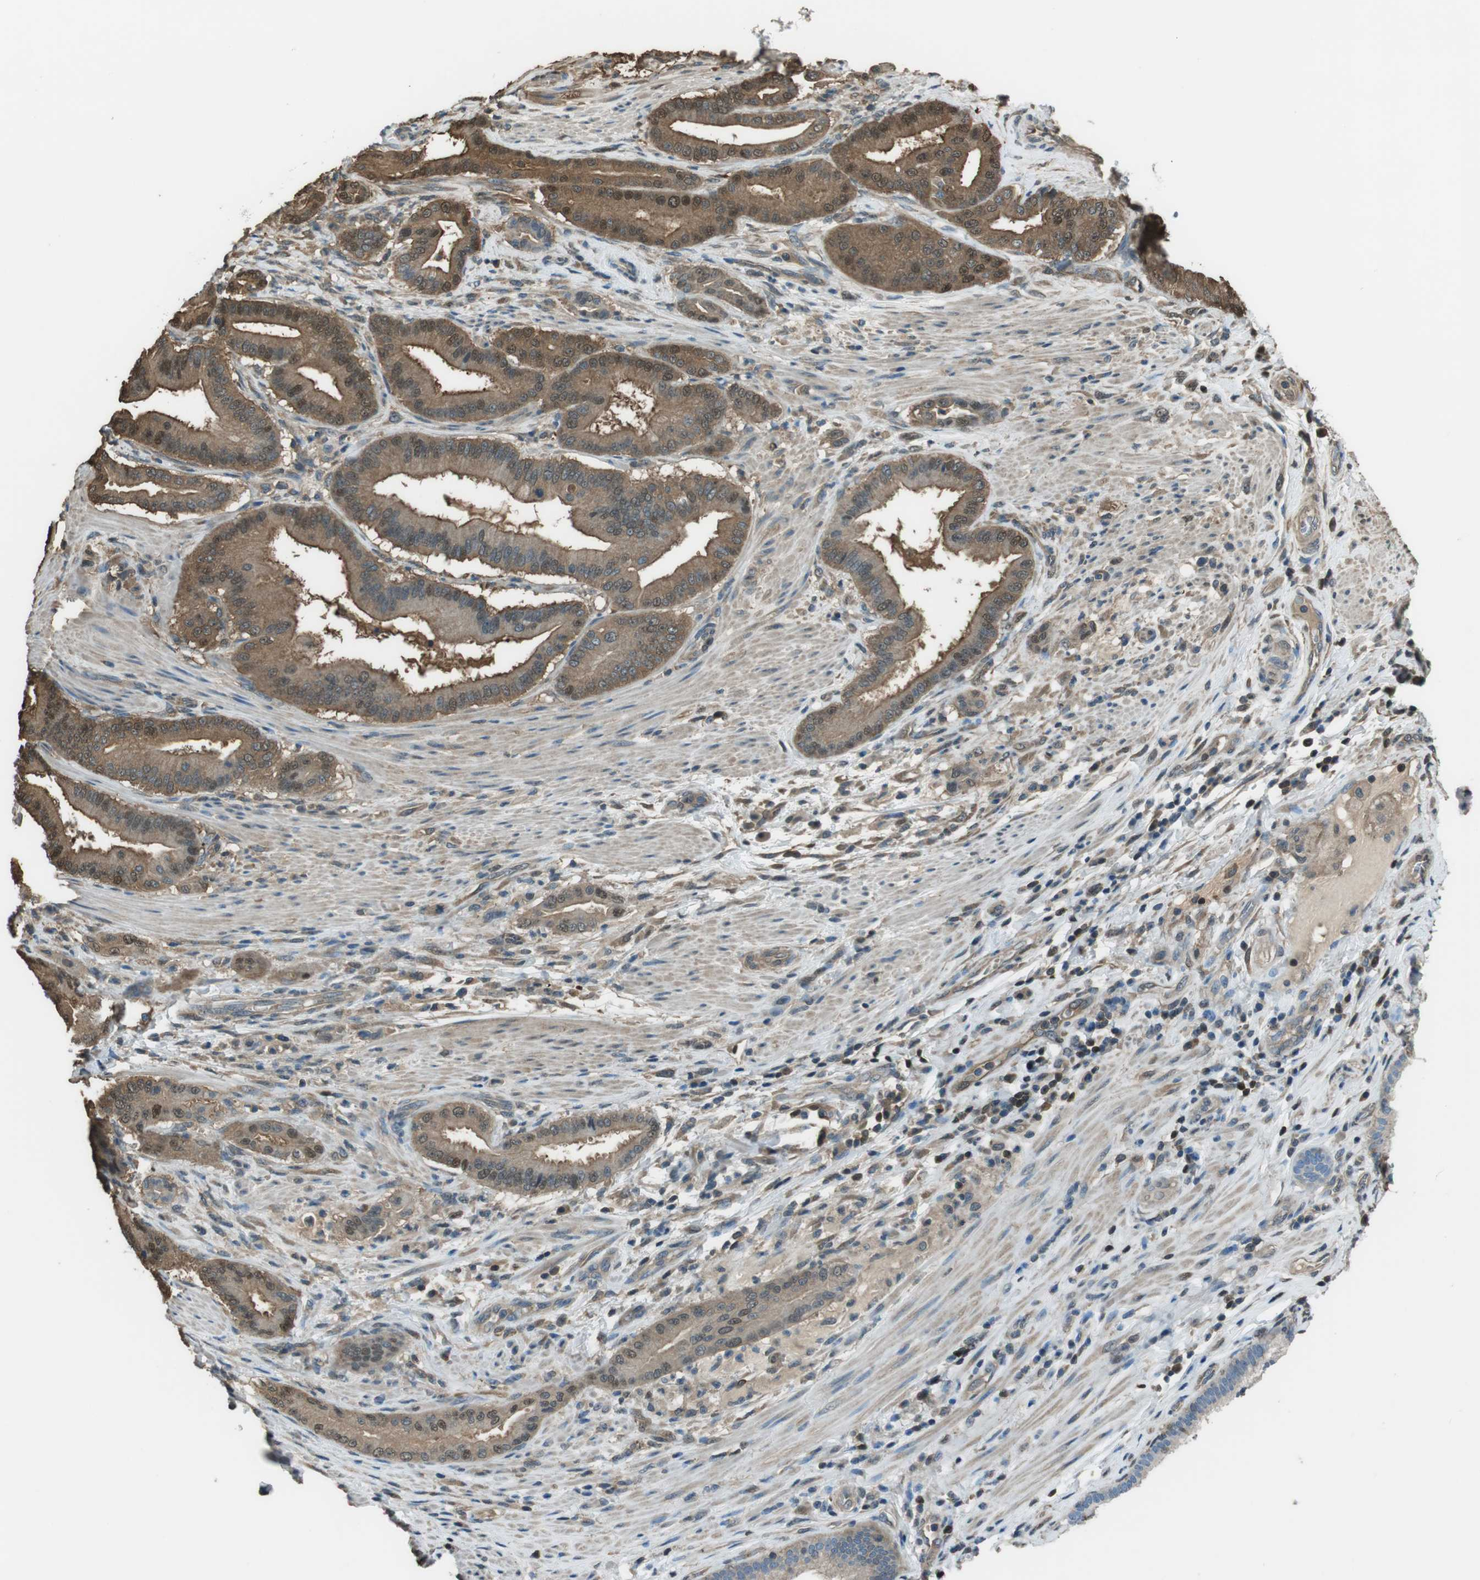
{"staining": {"intensity": "moderate", "quantity": ">75%", "location": "cytoplasmic/membranous,nuclear"}, "tissue": "pancreatic cancer", "cell_type": "Tumor cells", "image_type": "cancer", "snomed": [{"axis": "morphology", "description": "Normal tissue, NOS"}, {"axis": "morphology", "description": "Adenocarcinoma, NOS"}, {"axis": "topography", "description": "Pancreas"}], "caption": "This is a histology image of immunohistochemistry (IHC) staining of adenocarcinoma (pancreatic), which shows moderate staining in the cytoplasmic/membranous and nuclear of tumor cells.", "gene": "TWSG1", "patient": {"sex": "male", "age": 63}}